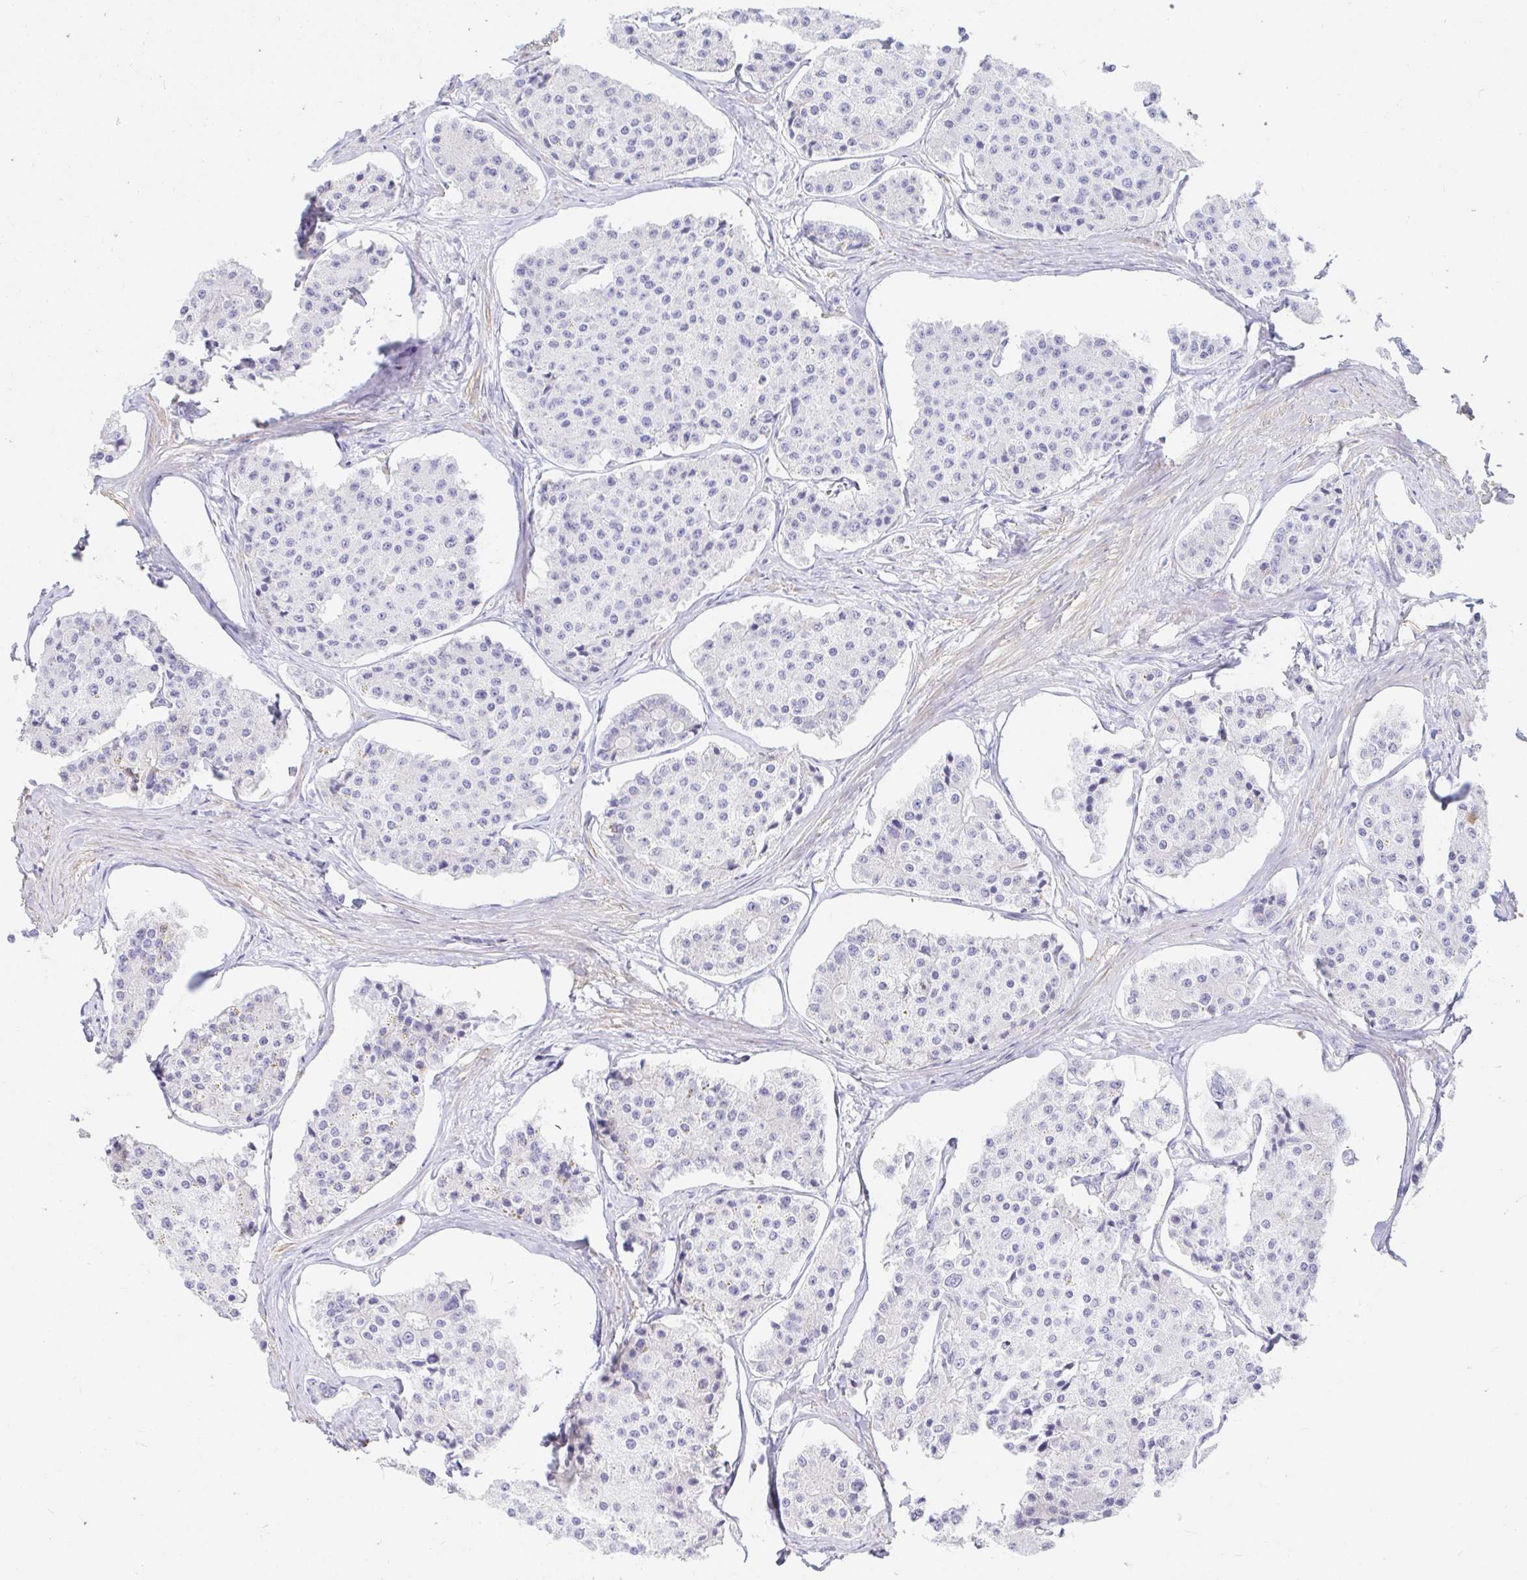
{"staining": {"intensity": "negative", "quantity": "none", "location": "none"}, "tissue": "carcinoid", "cell_type": "Tumor cells", "image_type": "cancer", "snomed": [{"axis": "morphology", "description": "Carcinoid, malignant, NOS"}, {"axis": "topography", "description": "Small intestine"}], "caption": "This micrograph is of carcinoid stained with immunohistochemistry to label a protein in brown with the nuclei are counter-stained blue. There is no positivity in tumor cells.", "gene": "PPP1R1B", "patient": {"sex": "female", "age": 65}}